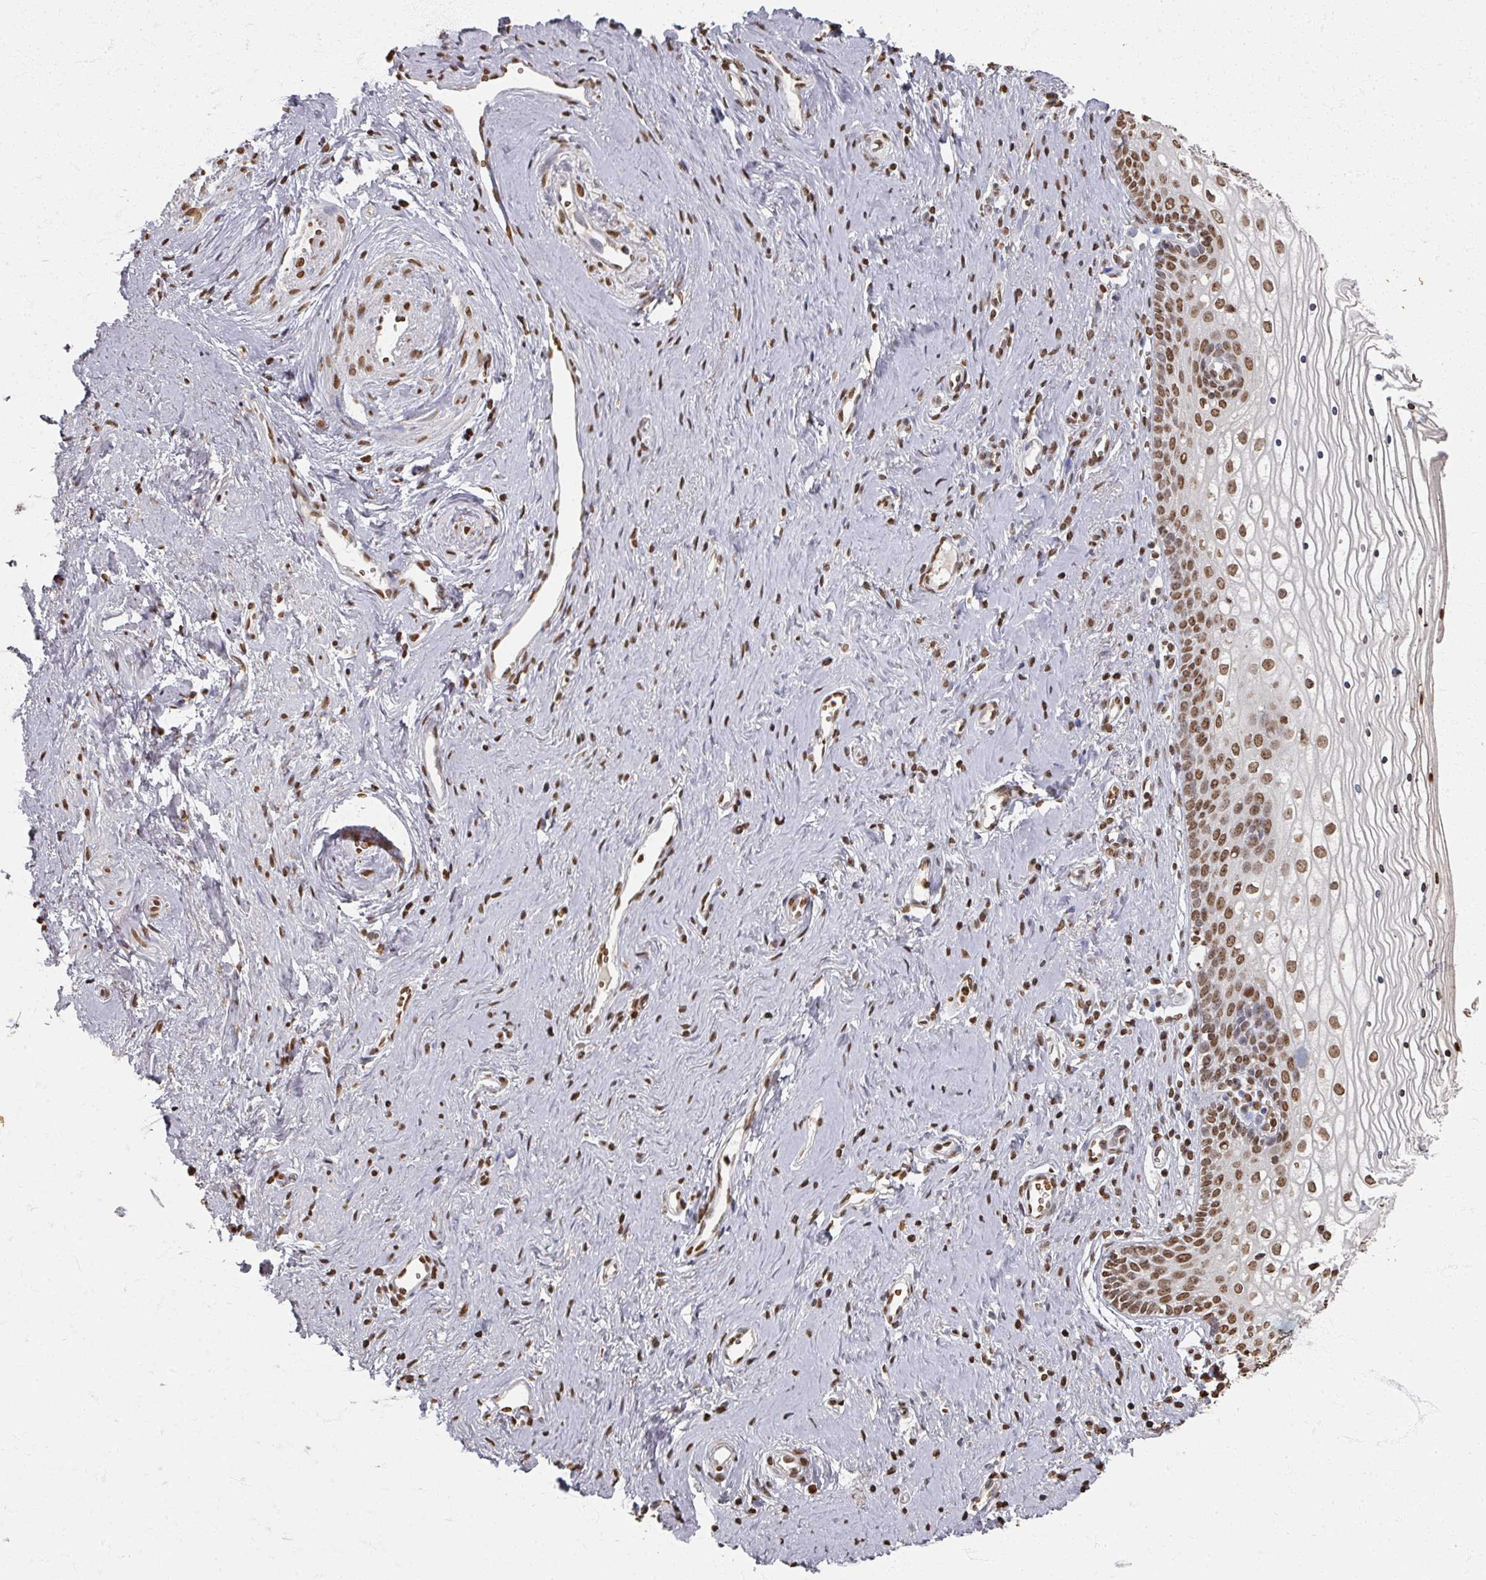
{"staining": {"intensity": "moderate", "quantity": ">75%", "location": "nuclear"}, "tissue": "vagina", "cell_type": "Squamous epithelial cells", "image_type": "normal", "snomed": [{"axis": "morphology", "description": "Normal tissue, NOS"}, {"axis": "topography", "description": "Vagina"}], "caption": "Protein staining exhibits moderate nuclear staining in approximately >75% of squamous epithelial cells in unremarkable vagina. The protein of interest is stained brown, and the nuclei are stained in blue (DAB (3,3'-diaminobenzidine) IHC with brightfield microscopy, high magnification).", "gene": "DCUN1D5", "patient": {"sex": "female", "age": 59}}